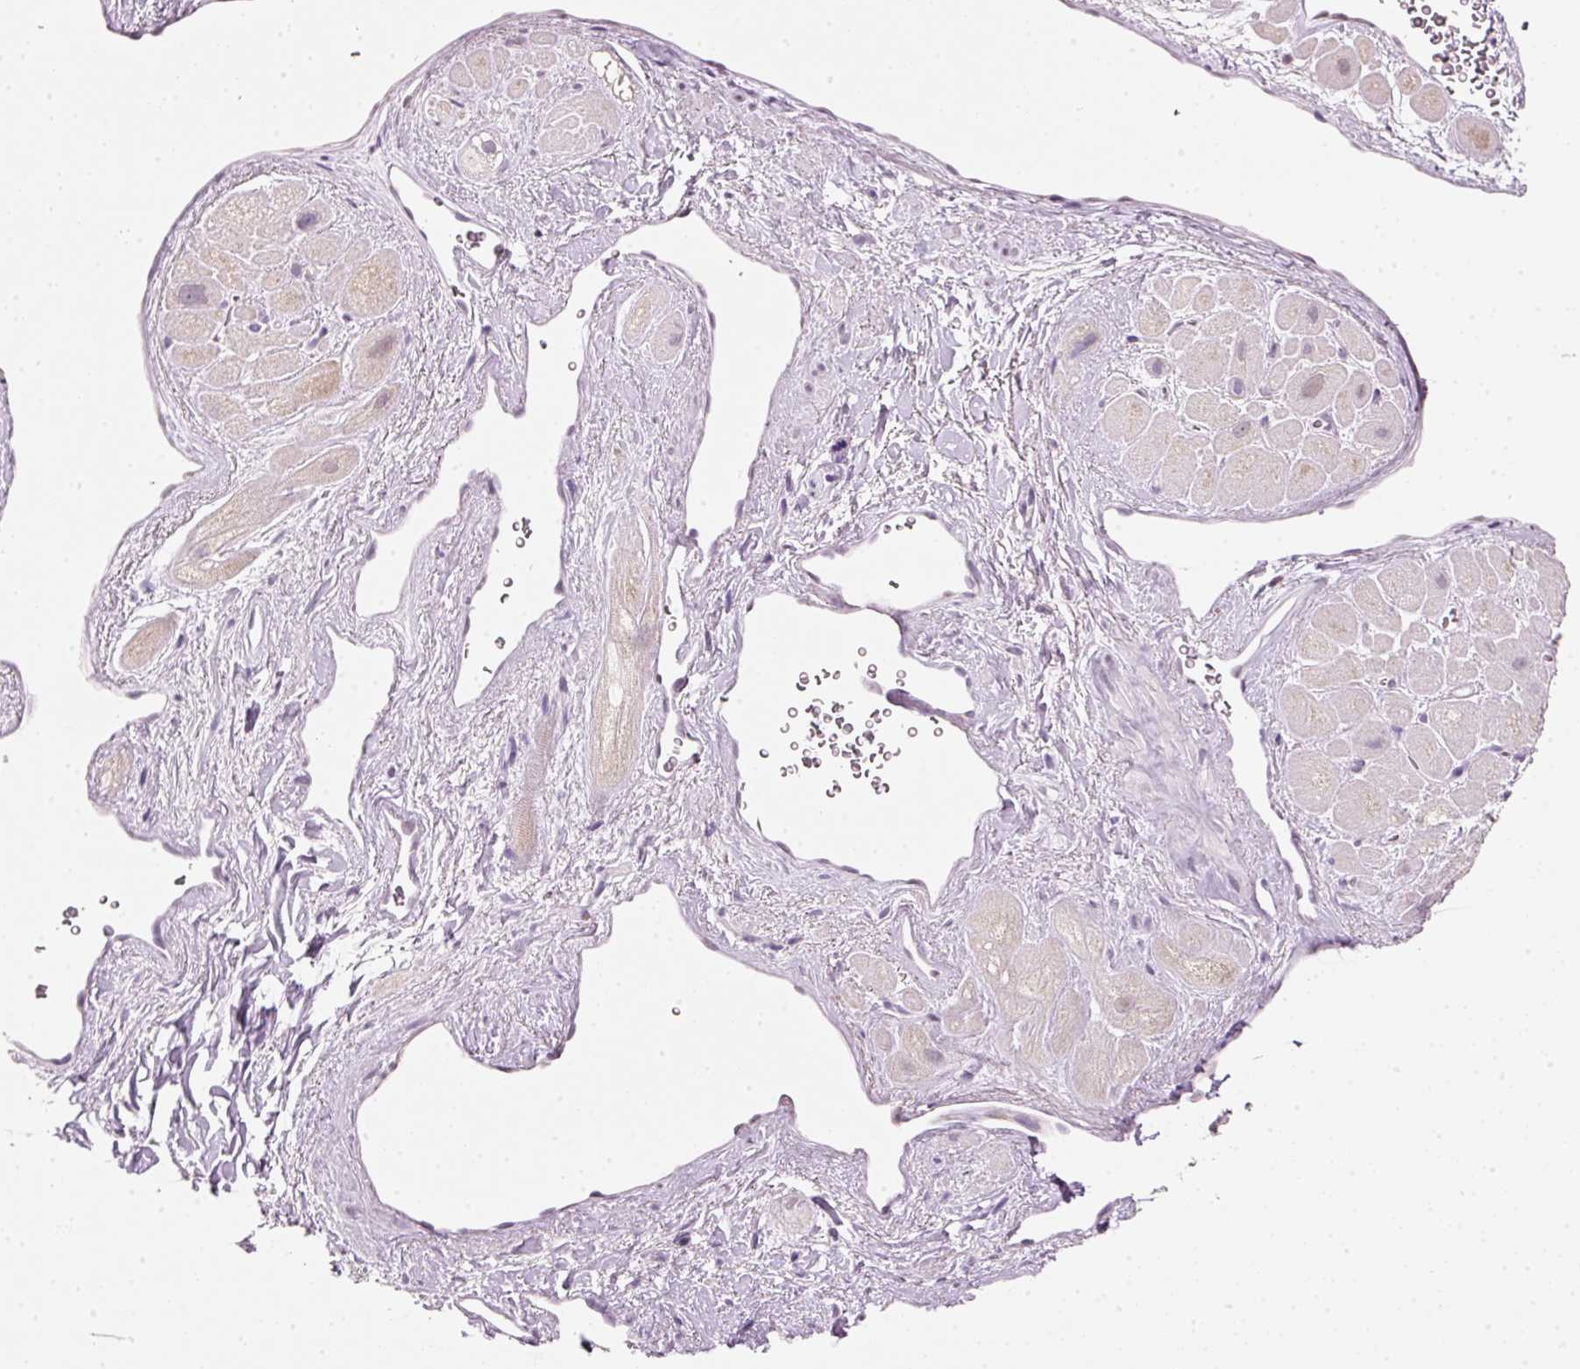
{"staining": {"intensity": "moderate", "quantity": "25%-75%", "location": "nuclear"}, "tissue": "heart muscle", "cell_type": "Cardiomyocytes", "image_type": "normal", "snomed": [{"axis": "morphology", "description": "Normal tissue, NOS"}, {"axis": "topography", "description": "Heart"}], "caption": "Protein staining by immunohistochemistry exhibits moderate nuclear positivity in approximately 25%-75% of cardiomyocytes in benign heart muscle.", "gene": "FSTL3", "patient": {"sex": "male", "age": 49}}